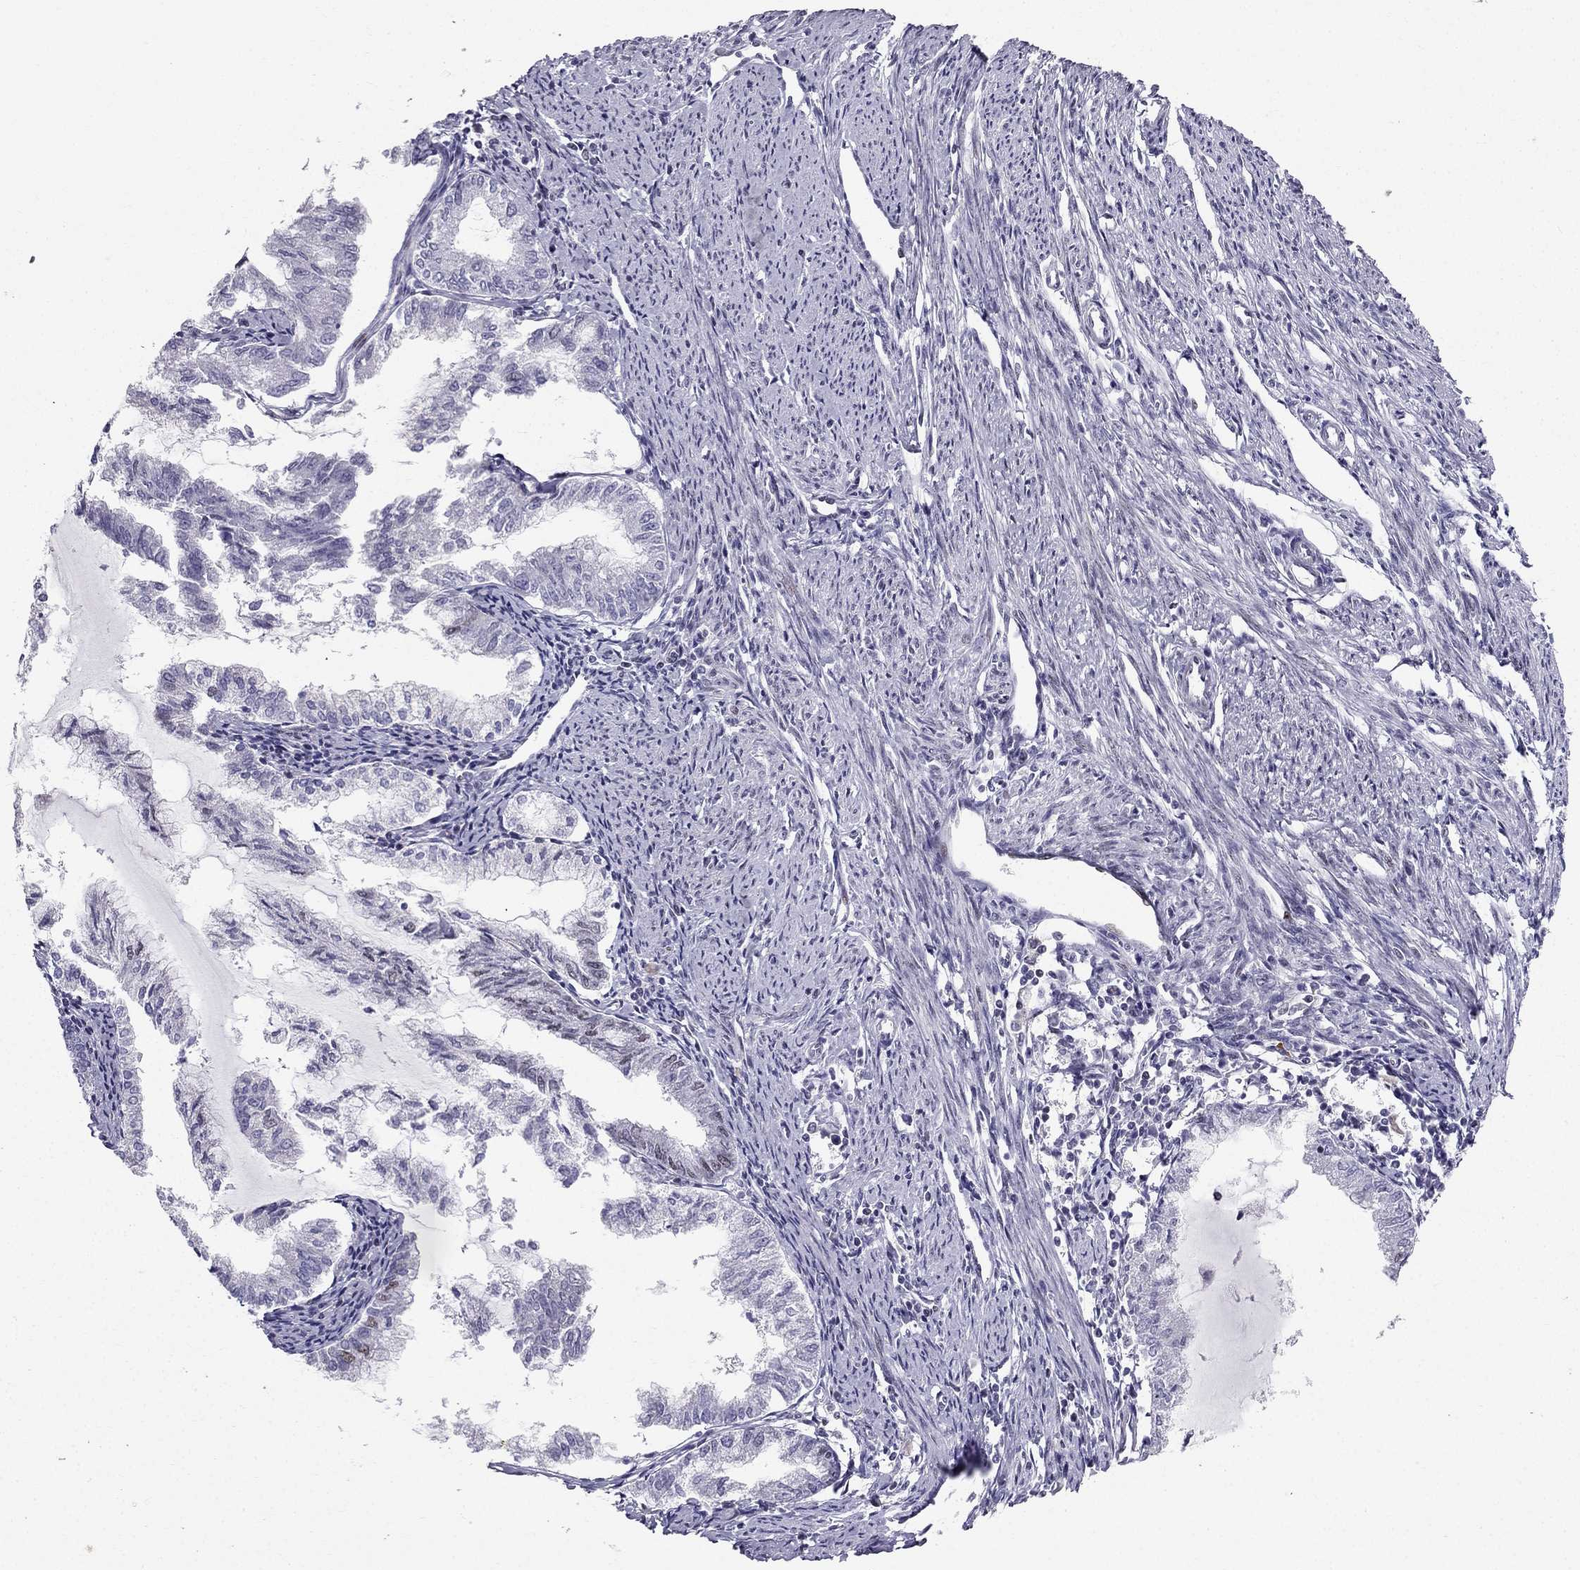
{"staining": {"intensity": "negative", "quantity": "none", "location": "none"}, "tissue": "endometrial cancer", "cell_type": "Tumor cells", "image_type": "cancer", "snomed": [{"axis": "morphology", "description": "Adenocarcinoma, NOS"}, {"axis": "topography", "description": "Endometrium"}], "caption": "DAB (3,3'-diaminobenzidine) immunohistochemical staining of adenocarcinoma (endometrial) reveals no significant staining in tumor cells. The staining was performed using DAB to visualize the protein expression in brown, while the nuclei were stained in blue with hematoxylin (Magnification: 20x).", "gene": "RPRD2", "patient": {"sex": "female", "age": 79}}